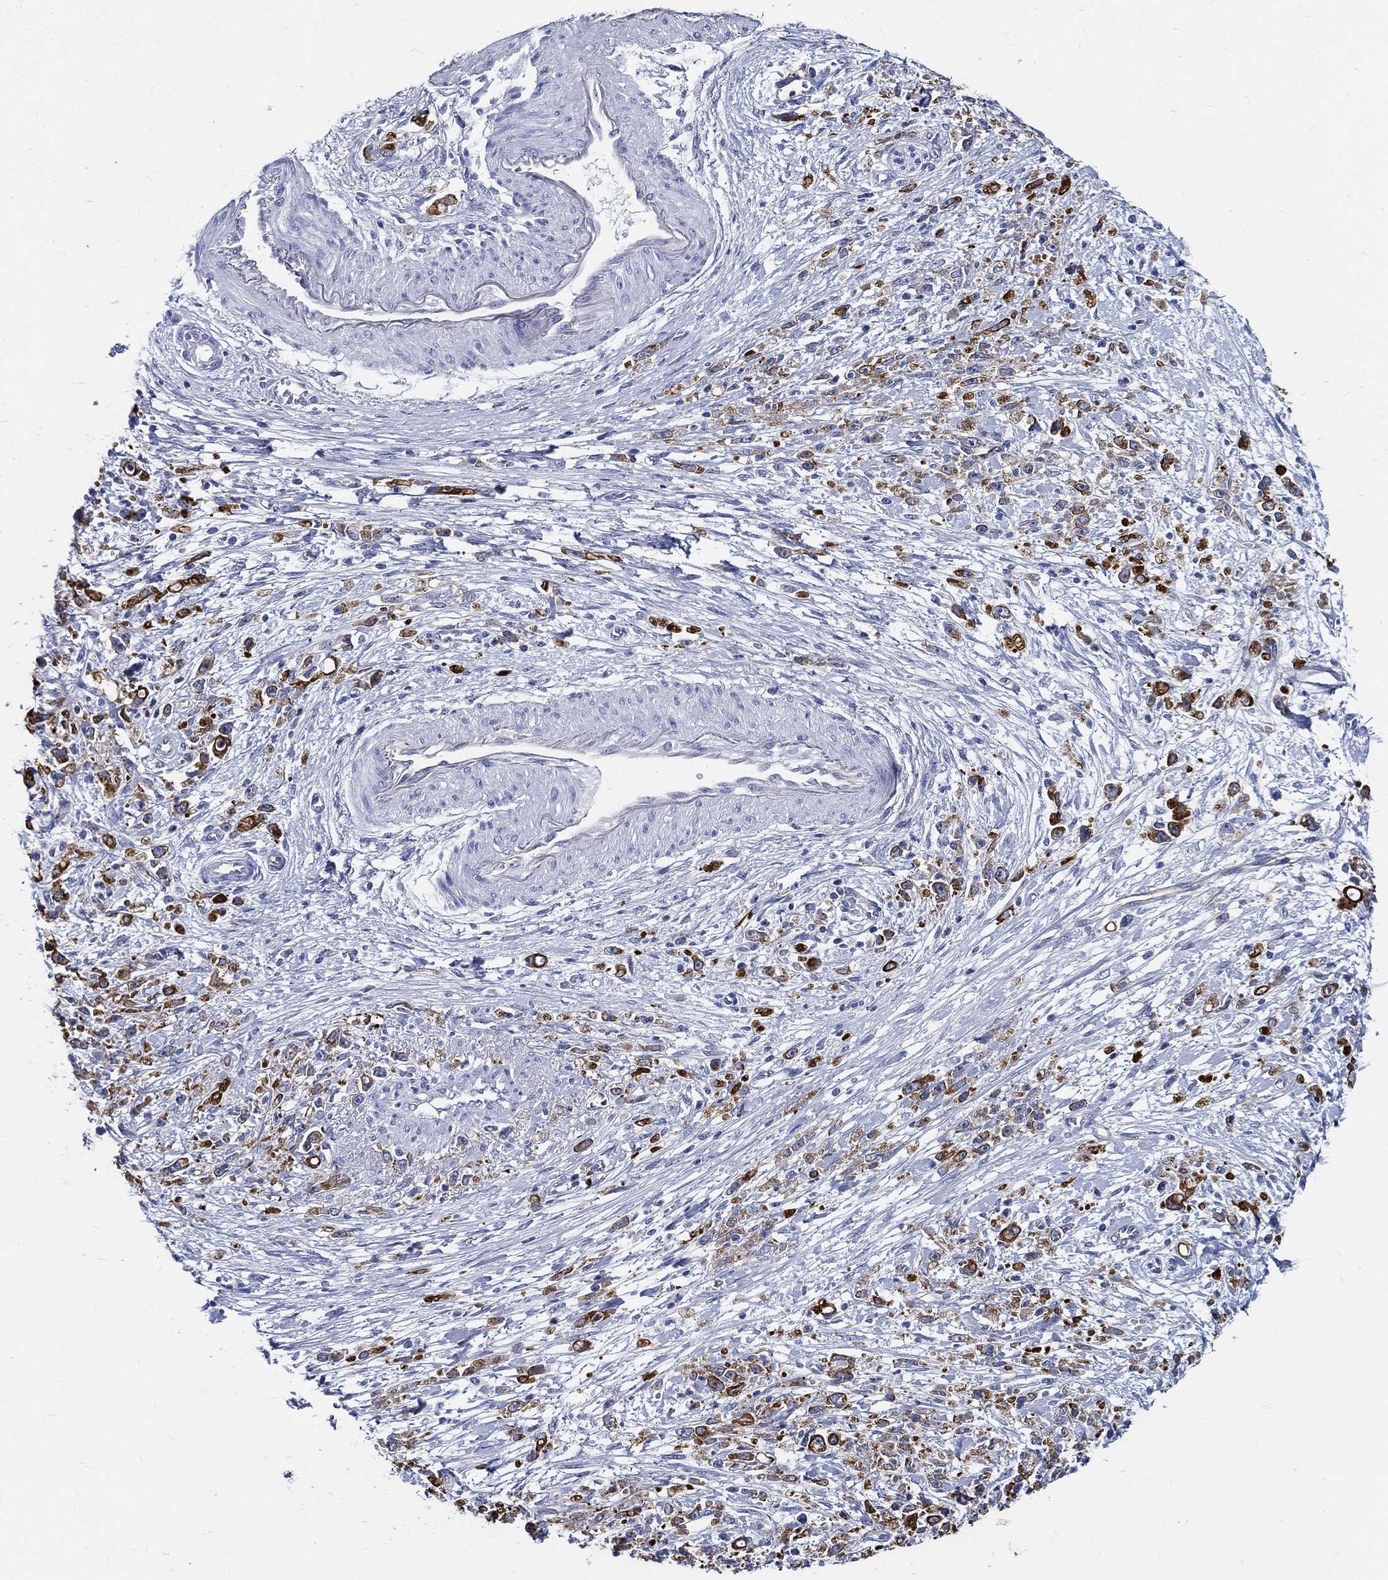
{"staining": {"intensity": "moderate", "quantity": "25%-75%", "location": "cytoplasmic/membranous"}, "tissue": "stomach cancer", "cell_type": "Tumor cells", "image_type": "cancer", "snomed": [{"axis": "morphology", "description": "Adenocarcinoma, NOS"}, {"axis": "topography", "description": "Stomach"}], "caption": "About 25%-75% of tumor cells in stomach cancer show moderate cytoplasmic/membranous protein expression as visualized by brown immunohistochemical staining.", "gene": "NEDD9", "patient": {"sex": "female", "age": 59}}